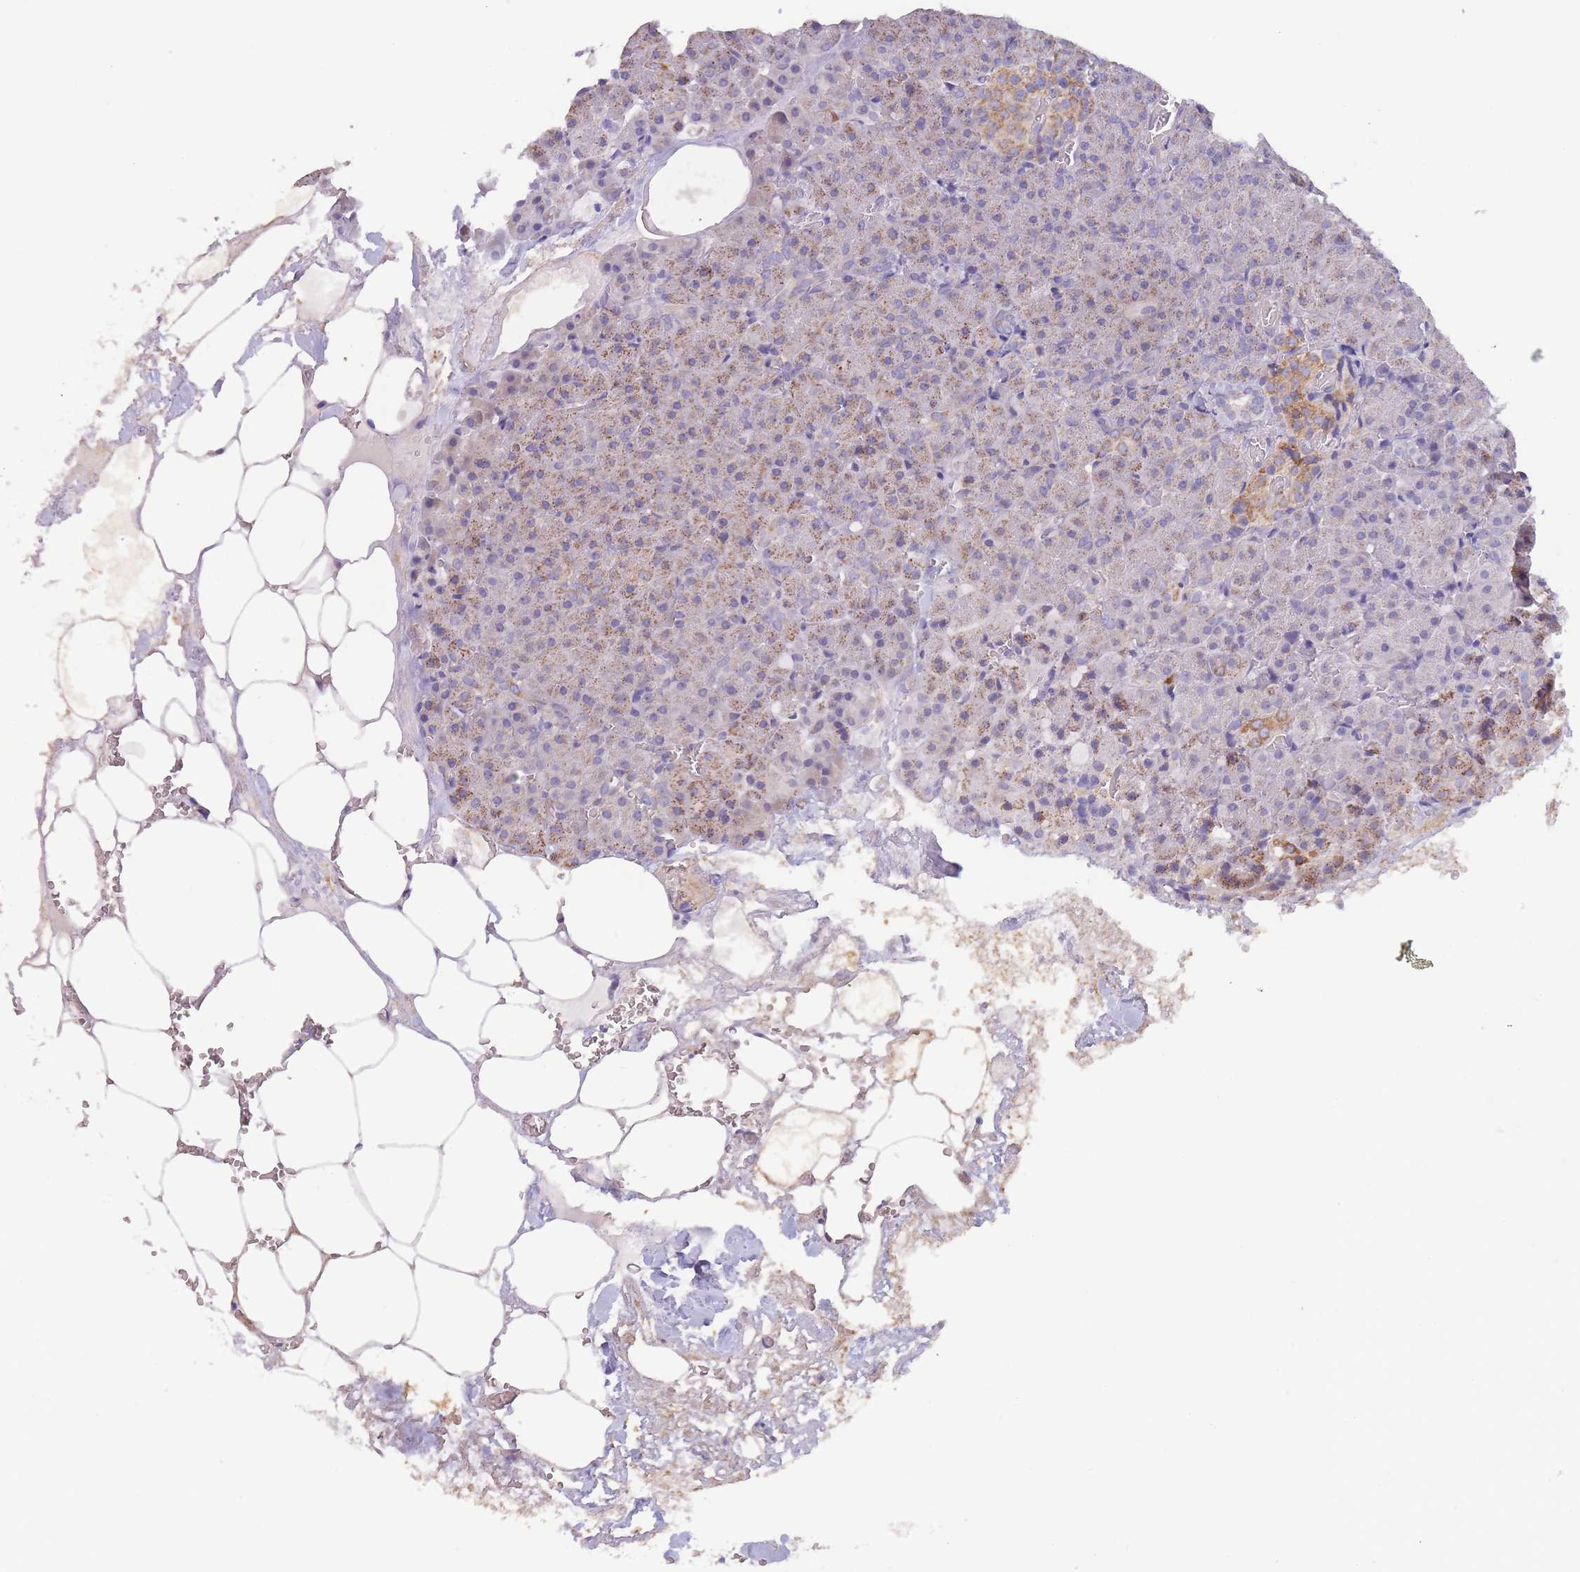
{"staining": {"intensity": "moderate", "quantity": "25%-75%", "location": "cytoplasmic/membranous"}, "tissue": "pancreas", "cell_type": "Exocrine glandular cells", "image_type": "normal", "snomed": [{"axis": "morphology", "description": "Normal tissue, NOS"}, {"axis": "topography", "description": "Pancreas"}], "caption": "This image reveals immunohistochemistry staining of benign pancreas, with medium moderate cytoplasmic/membranous expression in about 25%-75% of exocrine glandular cells.", "gene": "SLC25A42", "patient": {"sex": "female", "age": 74}}